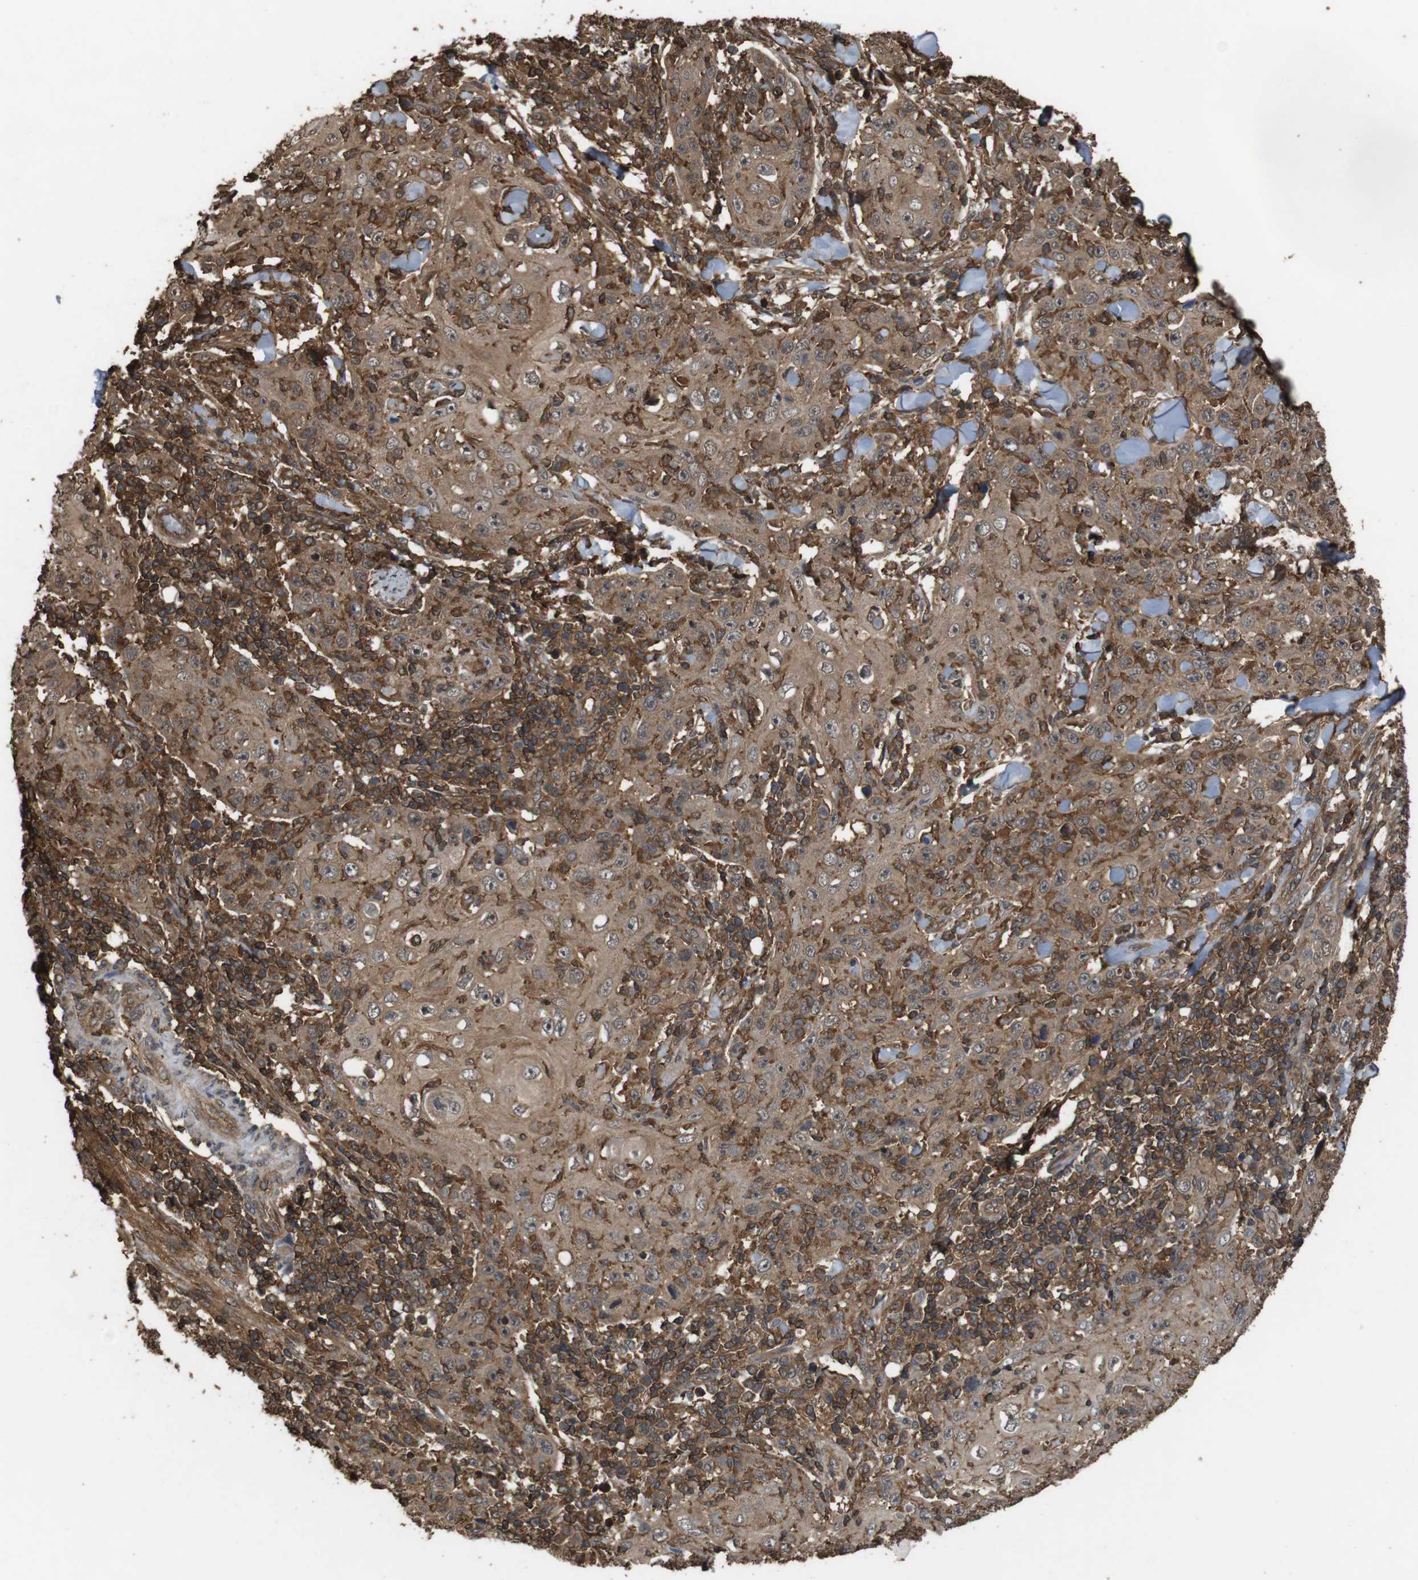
{"staining": {"intensity": "moderate", "quantity": ">75%", "location": "cytoplasmic/membranous"}, "tissue": "skin cancer", "cell_type": "Tumor cells", "image_type": "cancer", "snomed": [{"axis": "morphology", "description": "Squamous cell carcinoma, NOS"}, {"axis": "topography", "description": "Skin"}], "caption": "An IHC micrograph of tumor tissue is shown. Protein staining in brown shows moderate cytoplasmic/membranous positivity in skin cancer (squamous cell carcinoma) within tumor cells.", "gene": "BAG4", "patient": {"sex": "female", "age": 88}}